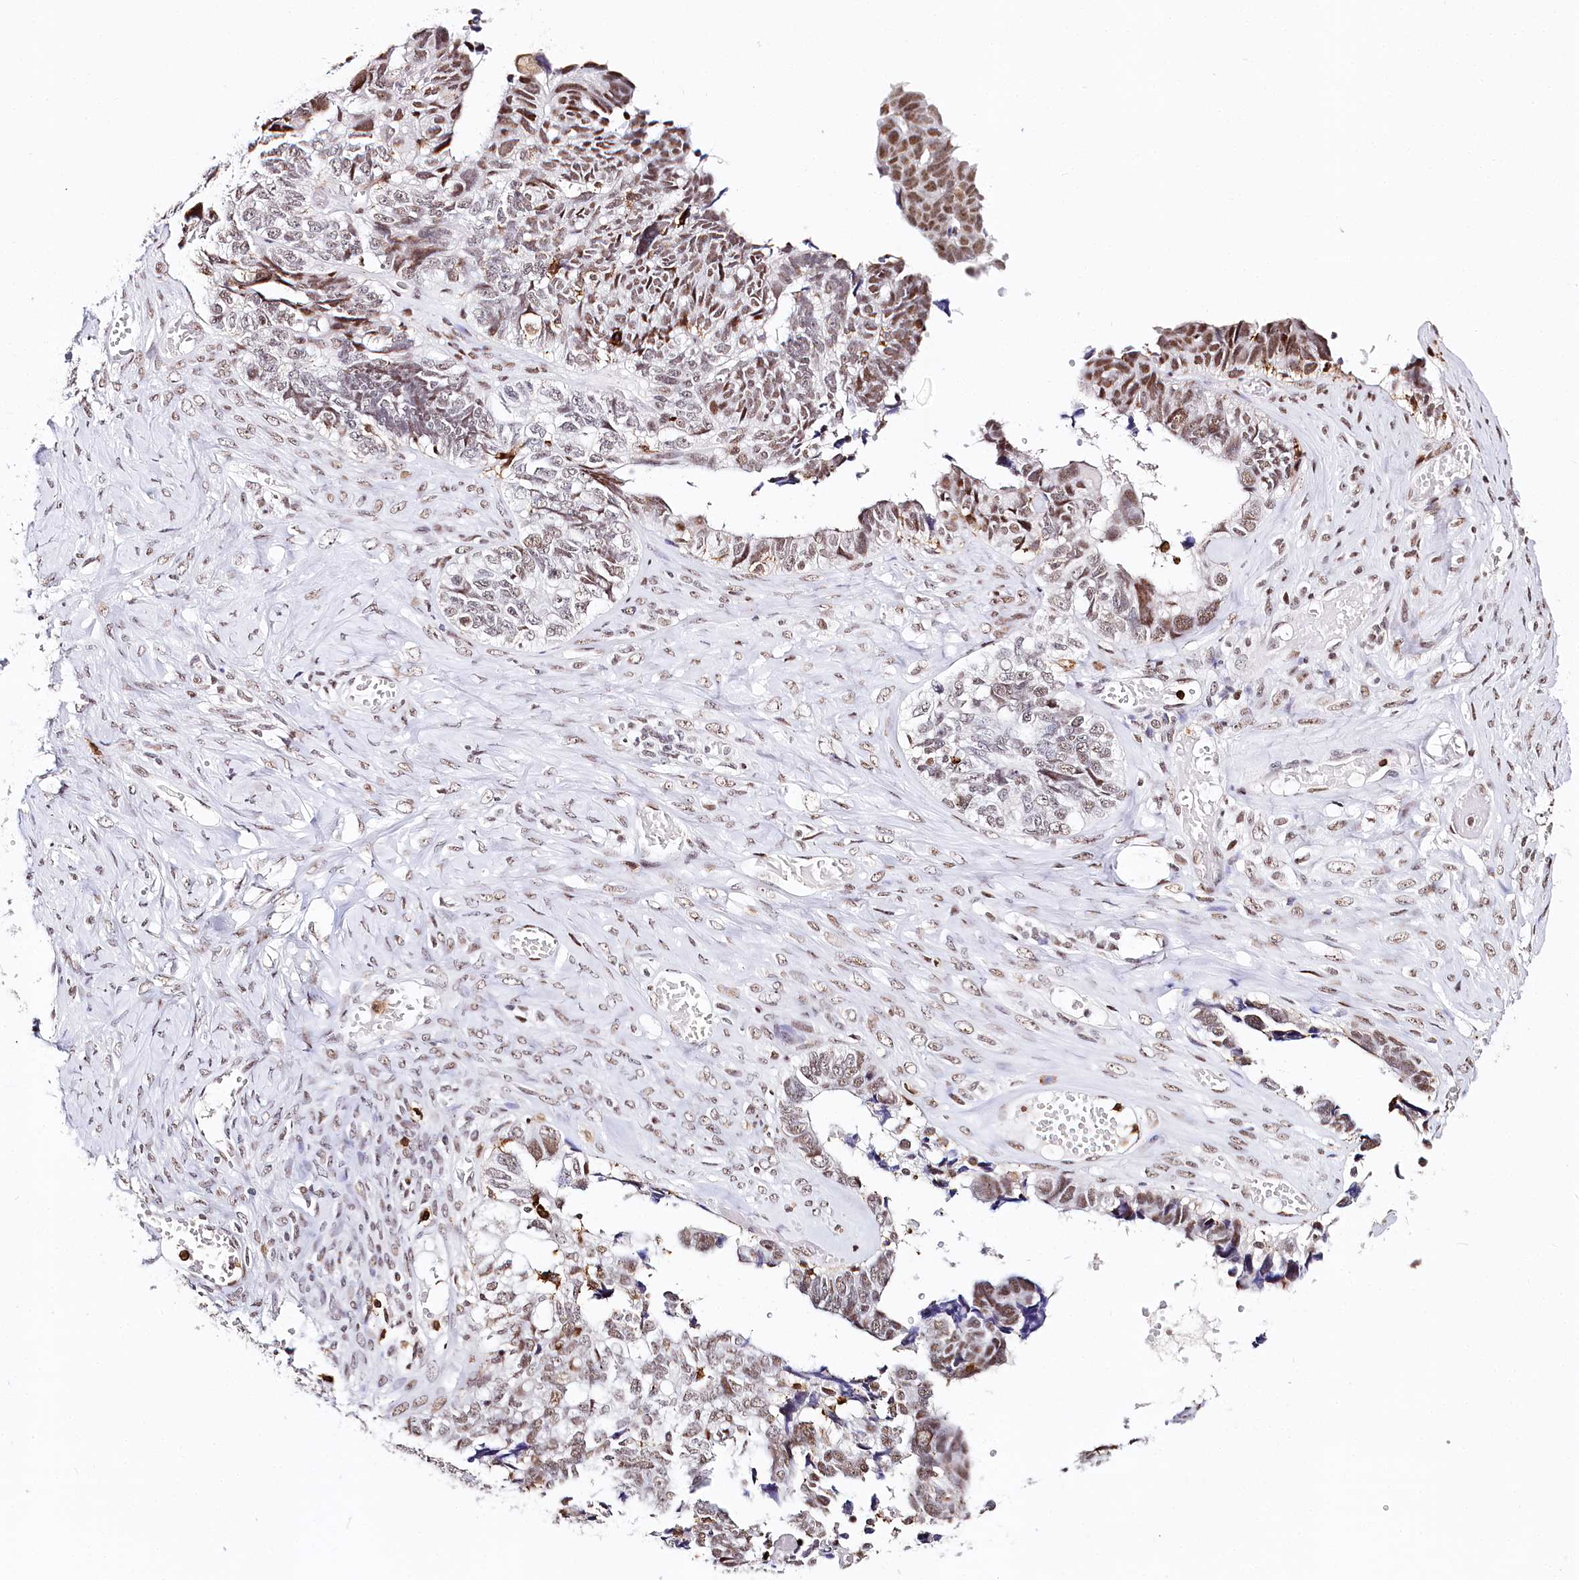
{"staining": {"intensity": "moderate", "quantity": ">75%", "location": "nuclear"}, "tissue": "ovarian cancer", "cell_type": "Tumor cells", "image_type": "cancer", "snomed": [{"axis": "morphology", "description": "Cystadenocarcinoma, serous, NOS"}, {"axis": "topography", "description": "Ovary"}], "caption": "Immunohistochemistry (IHC) of human ovarian cancer (serous cystadenocarcinoma) exhibits medium levels of moderate nuclear positivity in about >75% of tumor cells. The protein is stained brown, and the nuclei are stained in blue (DAB IHC with brightfield microscopy, high magnification).", "gene": "BARD1", "patient": {"sex": "female", "age": 79}}